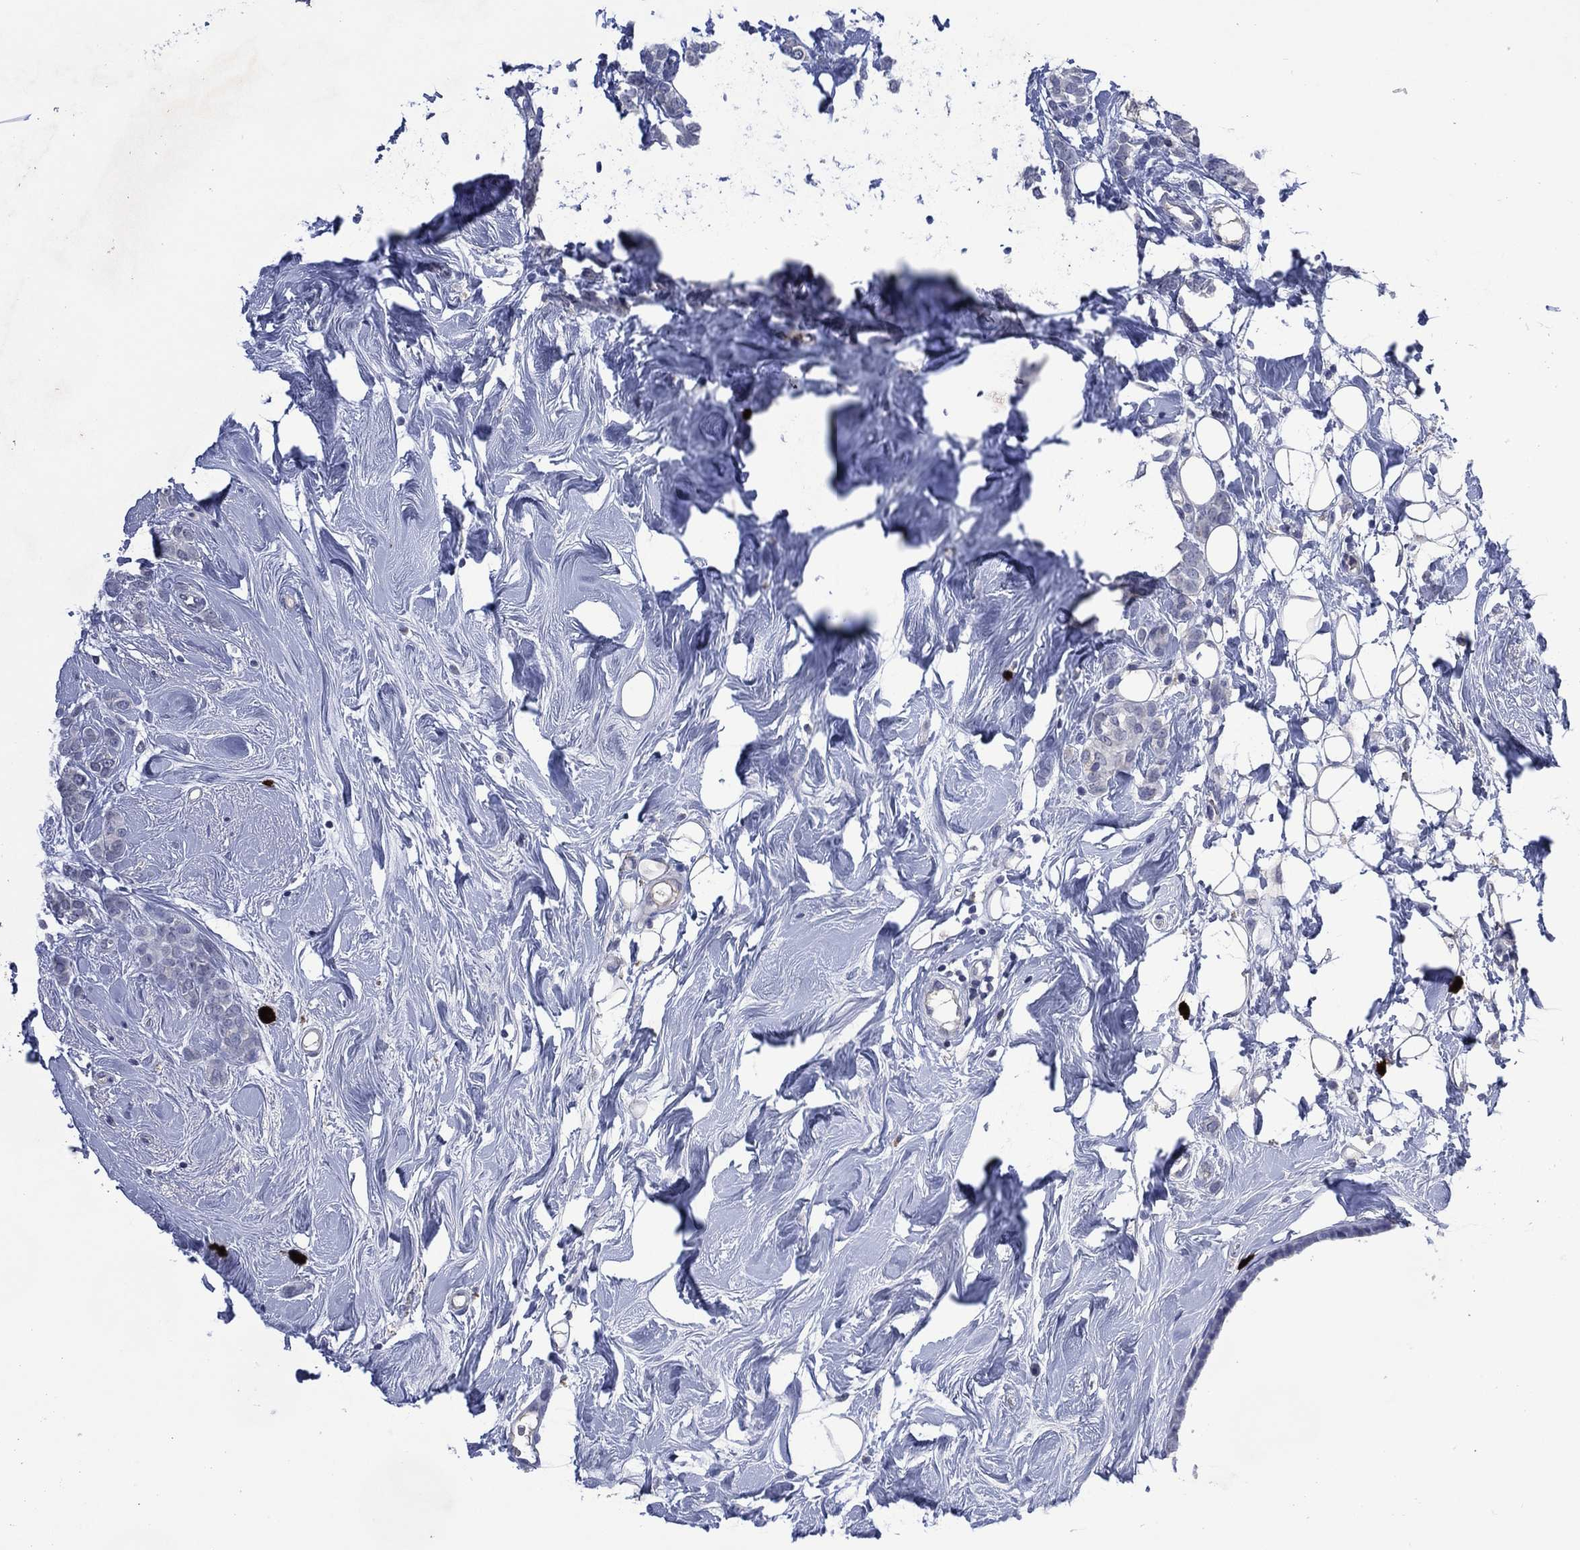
{"staining": {"intensity": "negative", "quantity": "none", "location": "none"}, "tissue": "breast cancer", "cell_type": "Tumor cells", "image_type": "cancer", "snomed": [{"axis": "morphology", "description": "Lobular carcinoma"}, {"axis": "topography", "description": "Breast"}], "caption": "Immunohistochemistry image of neoplastic tissue: human breast cancer stained with DAB (3,3'-diaminobenzidine) shows no significant protein positivity in tumor cells.", "gene": "USP26", "patient": {"sex": "female", "age": 49}}